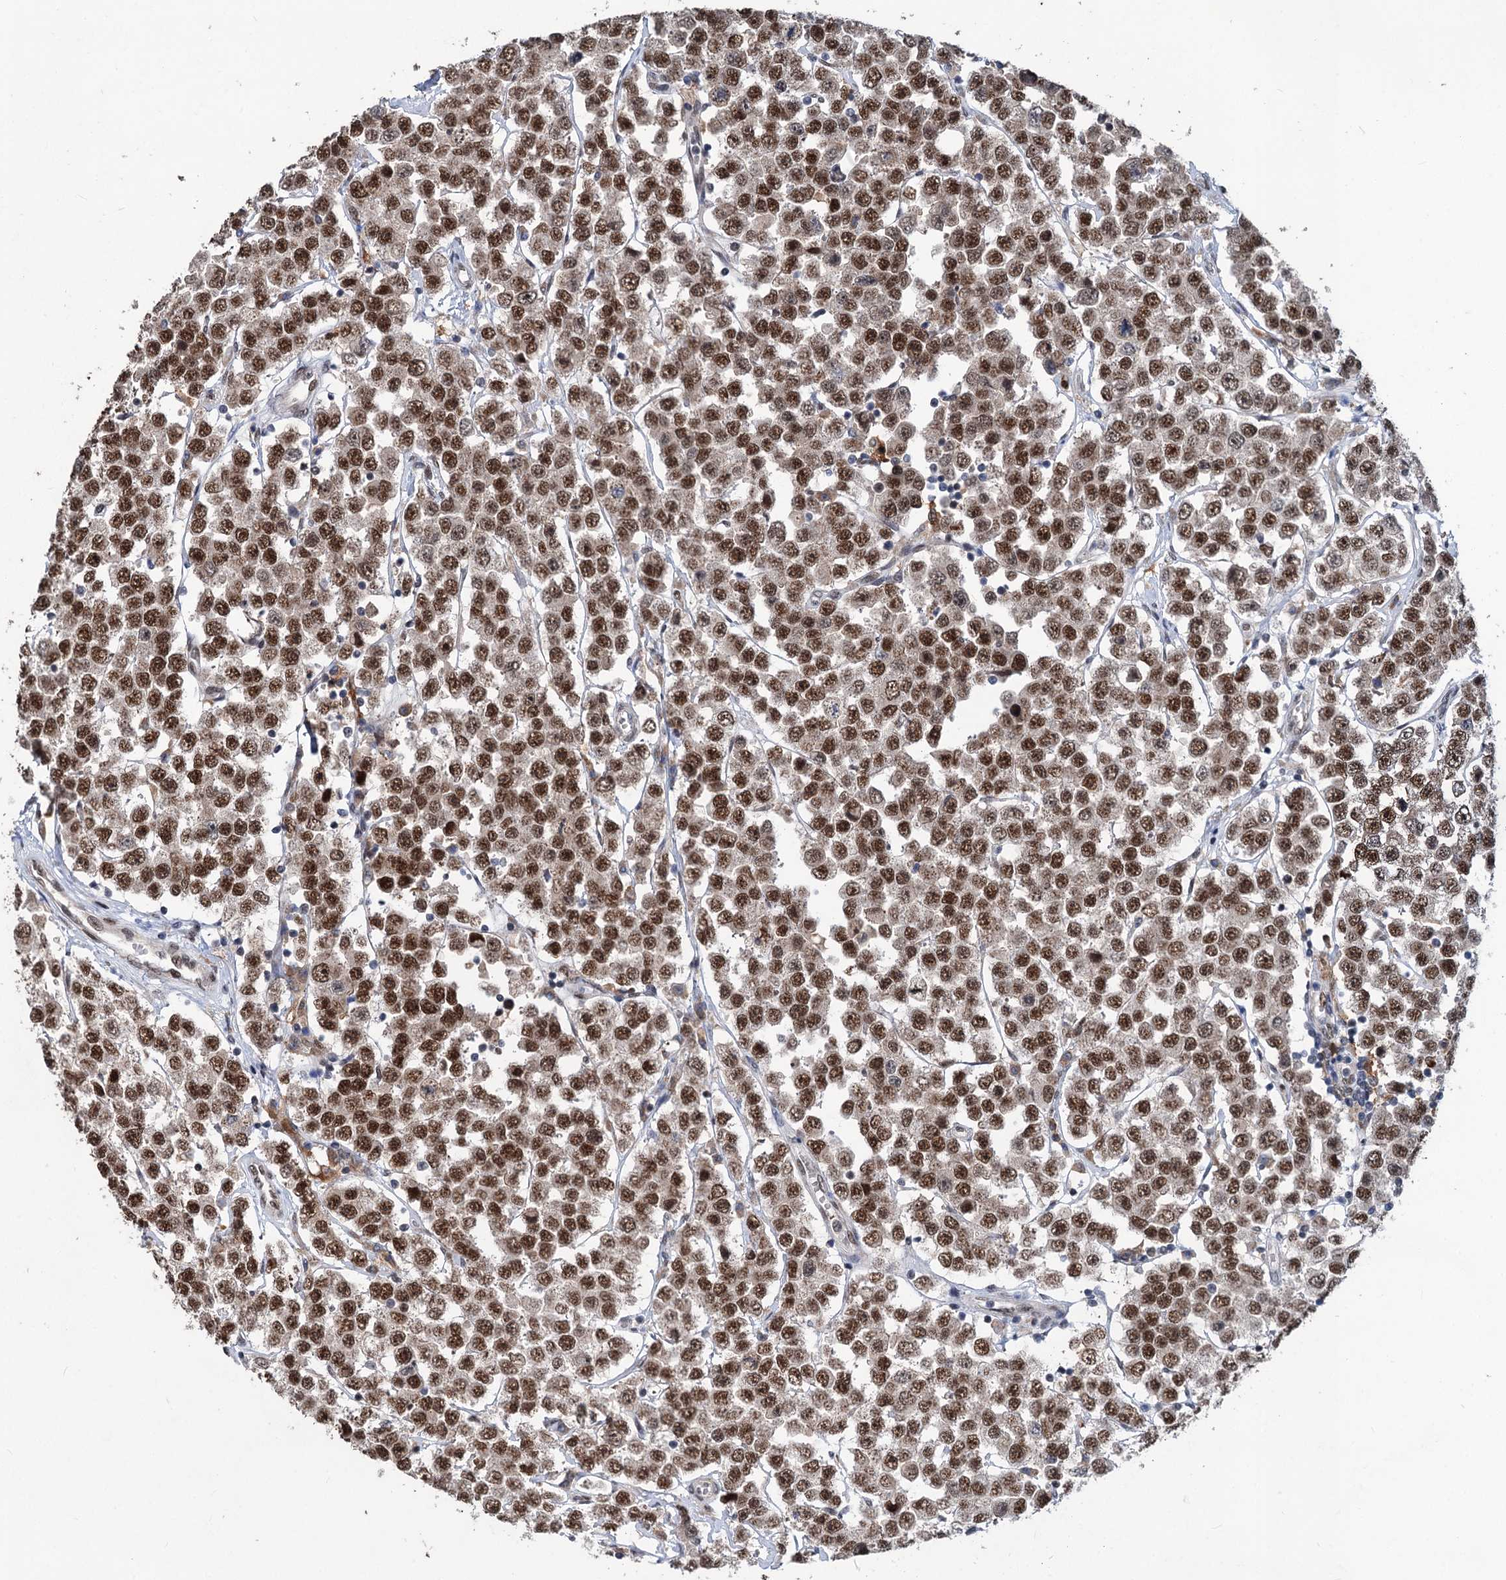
{"staining": {"intensity": "moderate", "quantity": ">75%", "location": "nuclear"}, "tissue": "testis cancer", "cell_type": "Tumor cells", "image_type": "cancer", "snomed": [{"axis": "morphology", "description": "Seminoma, NOS"}, {"axis": "topography", "description": "Testis"}], "caption": "Immunohistochemistry (IHC) micrograph of human testis cancer stained for a protein (brown), which shows medium levels of moderate nuclear staining in approximately >75% of tumor cells.", "gene": "PHF8", "patient": {"sex": "male", "age": 28}}